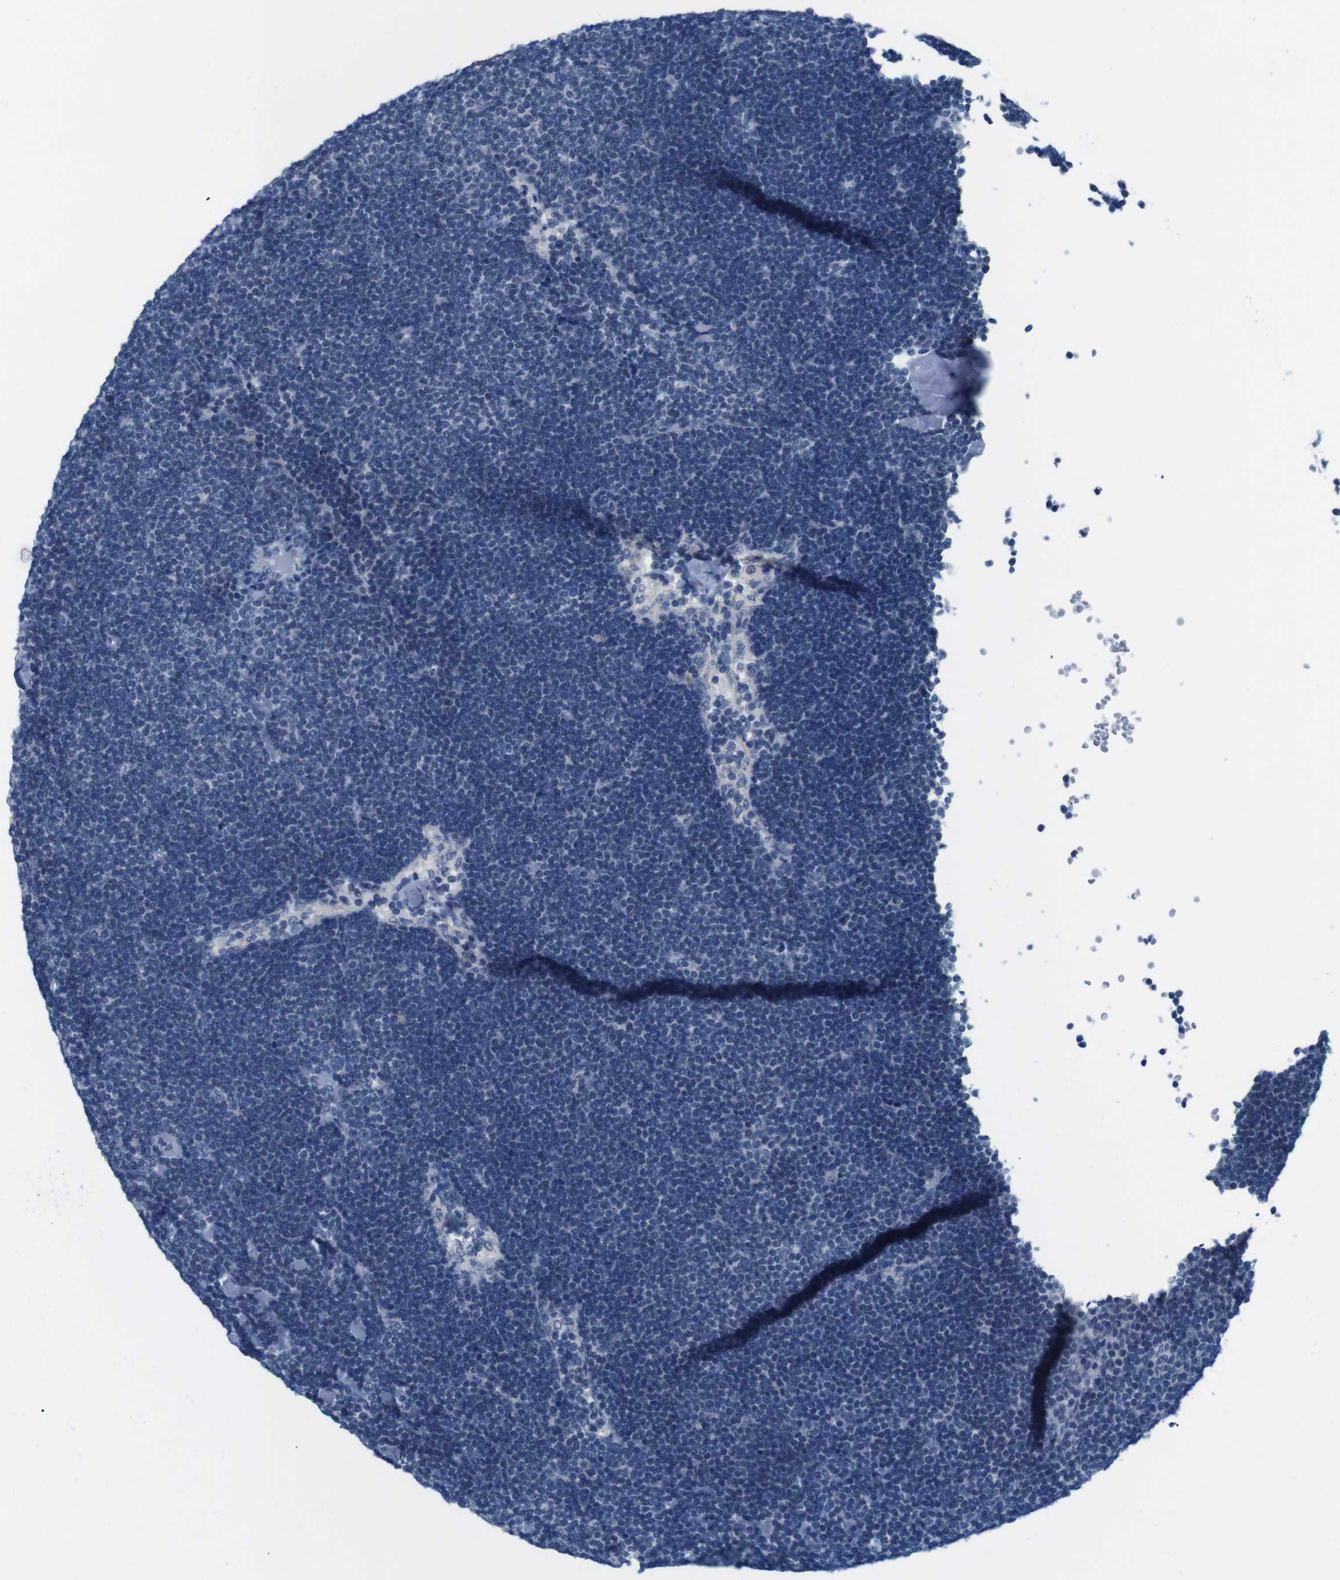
{"staining": {"intensity": "weak", "quantity": "<25%", "location": "cytoplasmic/membranous"}, "tissue": "lymph node", "cell_type": "Germinal center cells", "image_type": "normal", "snomed": [{"axis": "morphology", "description": "Normal tissue, NOS"}, {"axis": "topography", "description": "Lymph node"}], "caption": "Immunohistochemistry micrograph of benign human lymph node stained for a protein (brown), which demonstrates no expression in germinal center cells. (DAB immunohistochemistry with hematoxylin counter stain).", "gene": "GOLGA2", "patient": {"sex": "male", "age": 63}}